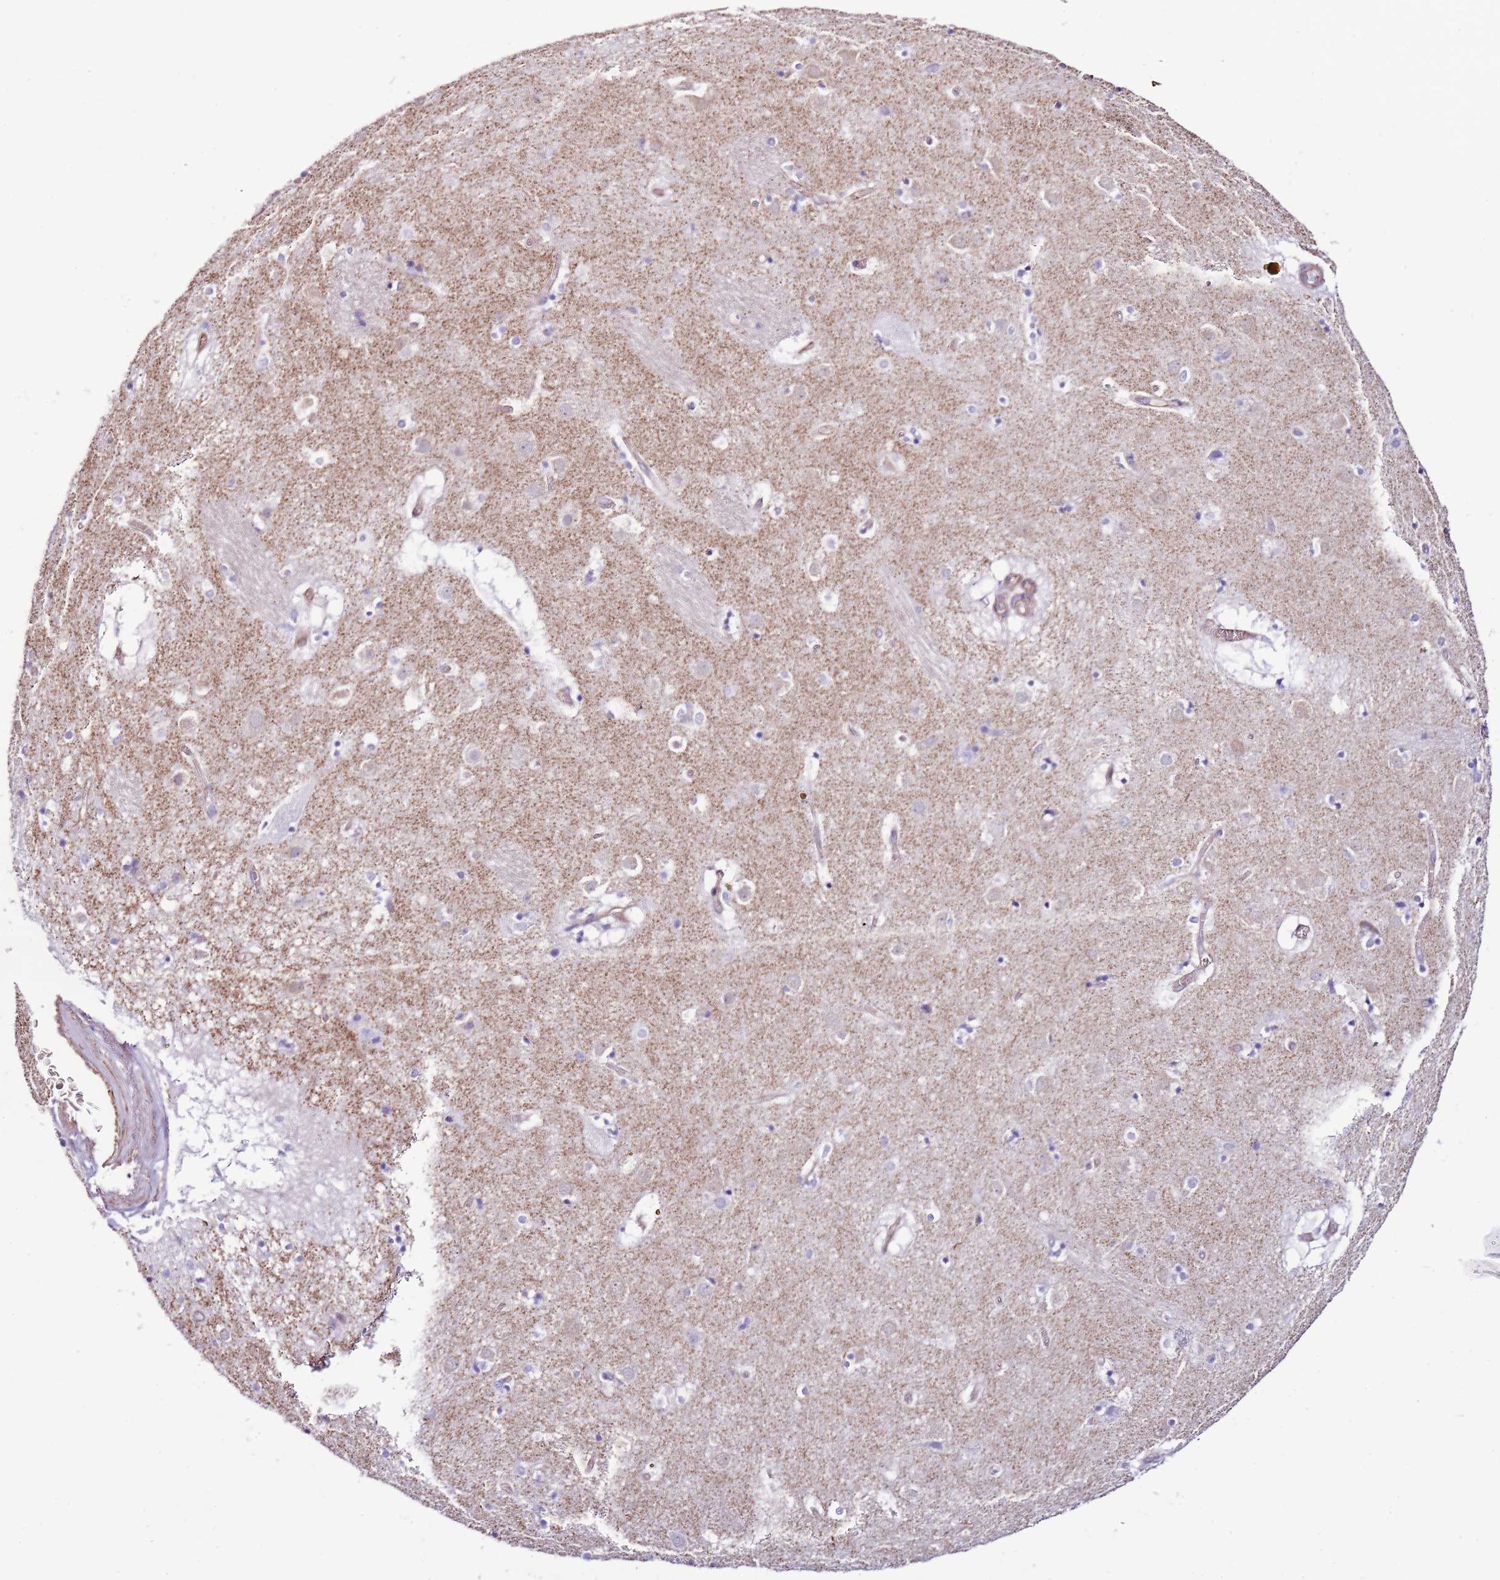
{"staining": {"intensity": "negative", "quantity": "none", "location": "none"}, "tissue": "caudate", "cell_type": "Glial cells", "image_type": "normal", "snomed": [{"axis": "morphology", "description": "Normal tissue, NOS"}, {"axis": "topography", "description": "Lateral ventricle wall"}], "caption": "The histopathology image reveals no significant staining in glial cells of caudate. Nuclei are stained in blue.", "gene": "GFRAL", "patient": {"sex": "male", "age": 70}}